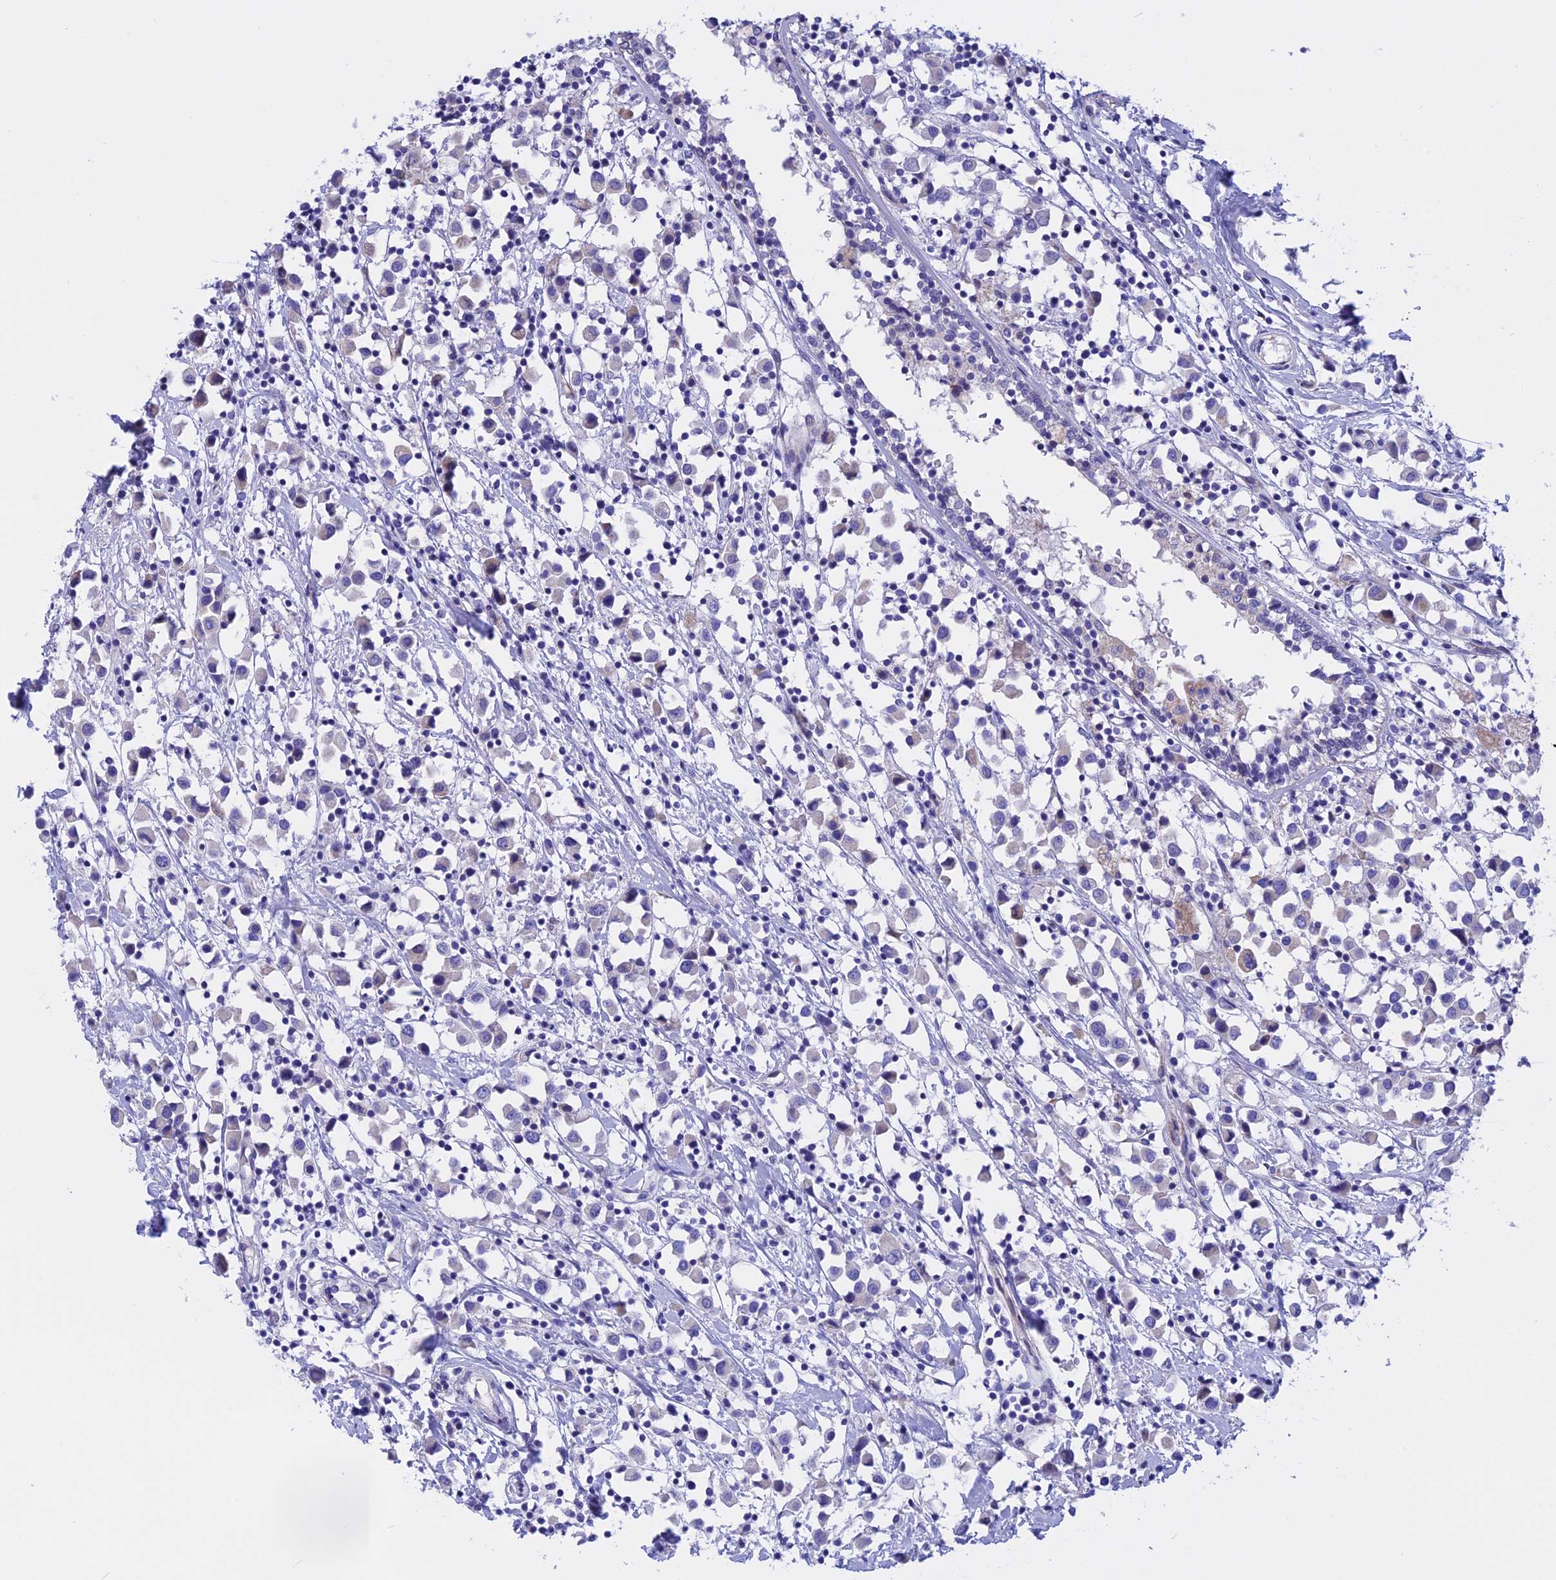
{"staining": {"intensity": "negative", "quantity": "none", "location": "none"}, "tissue": "breast cancer", "cell_type": "Tumor cells", "image_type": "cancer", "snomed": [{"axis": "morphology", "description": "Duct carcinoma"}, {"axis": "topography", "description": "Breast"}], "caption": "Tumor cells are negative for brown protein staining in breast cancer. (IHC, brightfield microscopy, high magnification).", "gene": "TMEM138", "patient": {"sex": "female", "age": 61}}